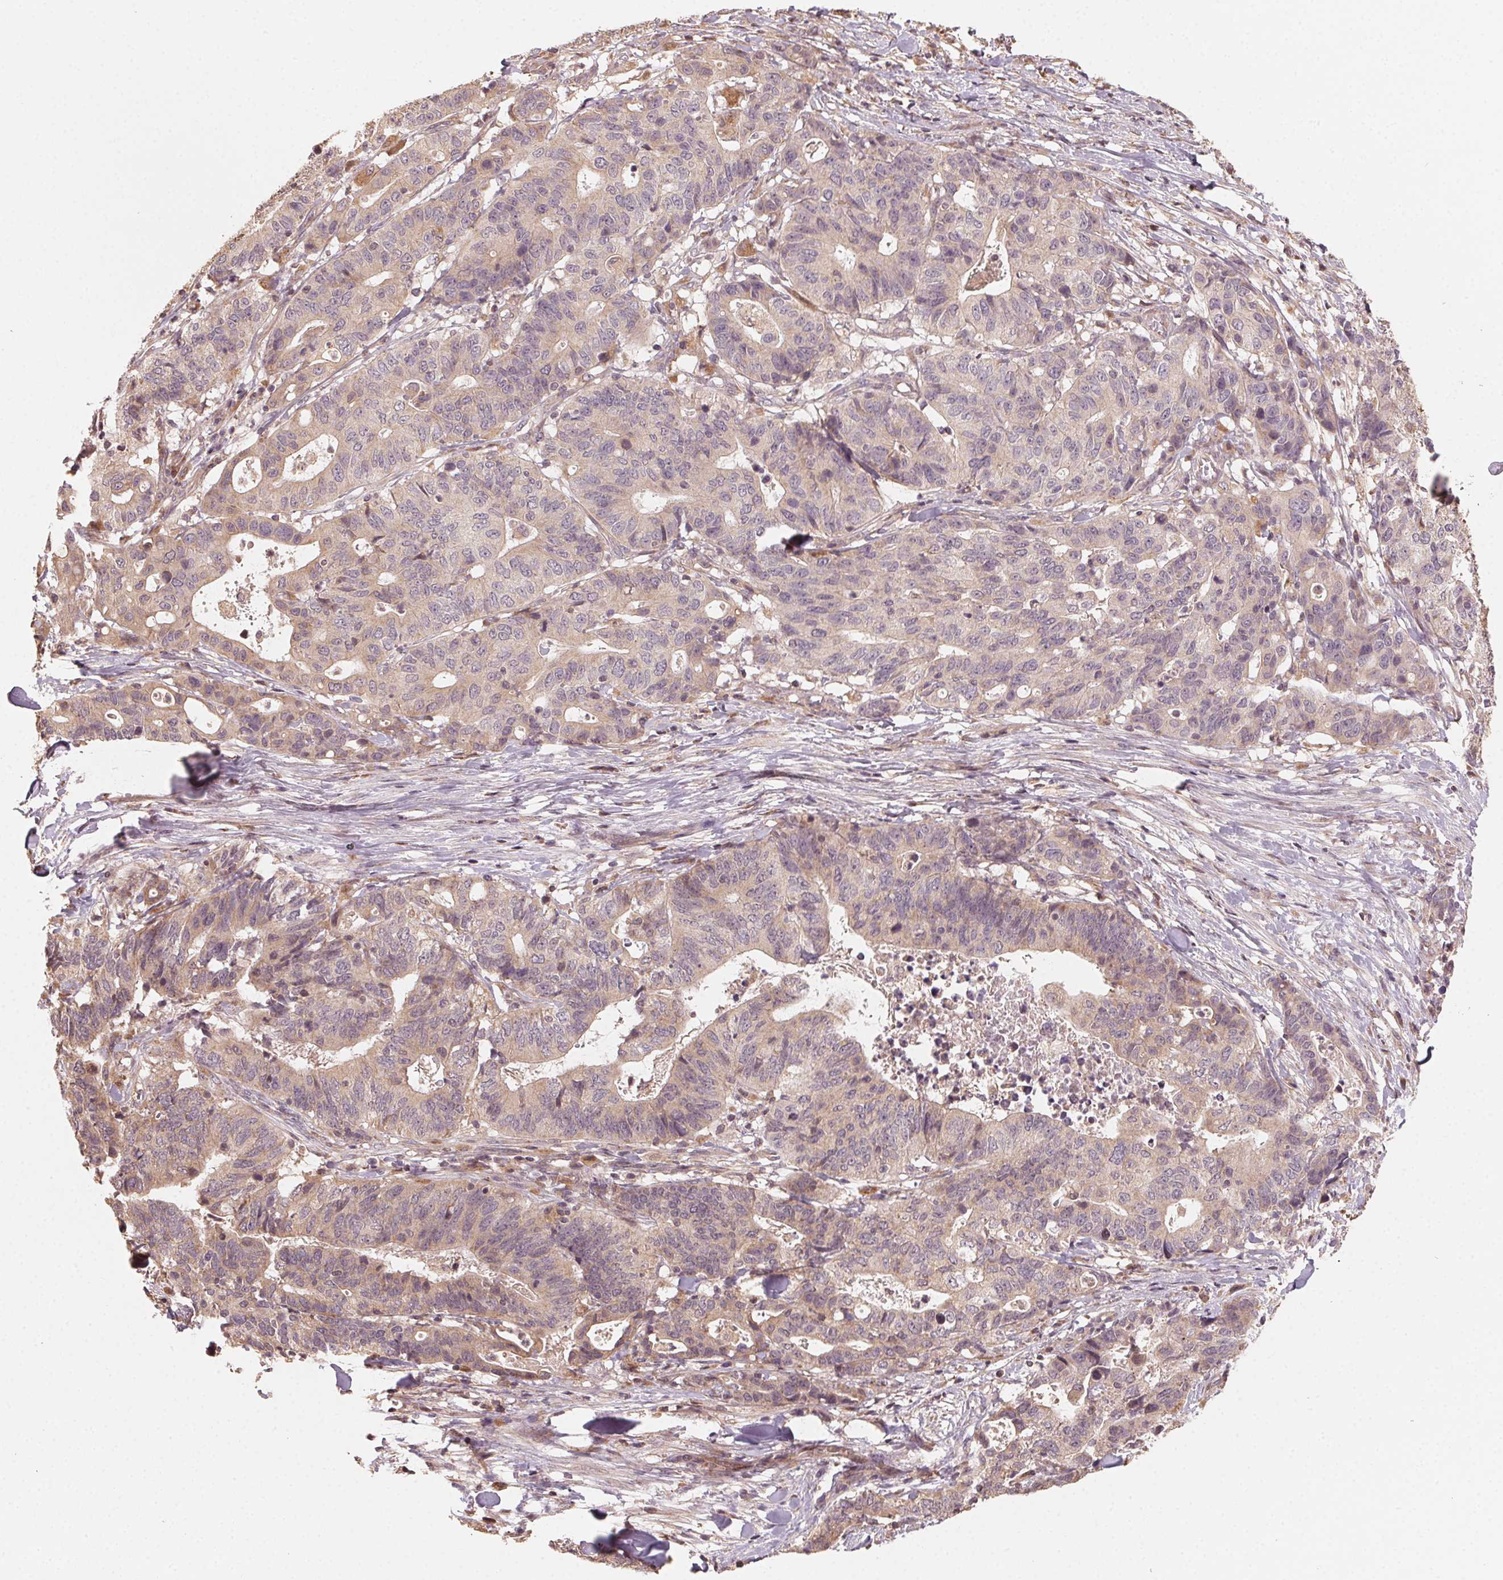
{"staining": {"intensity": "weak", "quantity": ">75%", "location": "cytoplasmic/membranous"}, "tissue": "stomach cancer", "cell_type": "Tumor cells", "image_type": "cancer", "snomed": [{"axis": "morphology", "description": "Adenocarcinoma, NOS"}, {"axis": "topography", "description": "Stomach, upper"}], "caption": "Stomach cancer stained with a protein marker reveals weak staining in tumor cells.", "gene": "WBP2", "patient": {"sex": "female", "age": 67}}